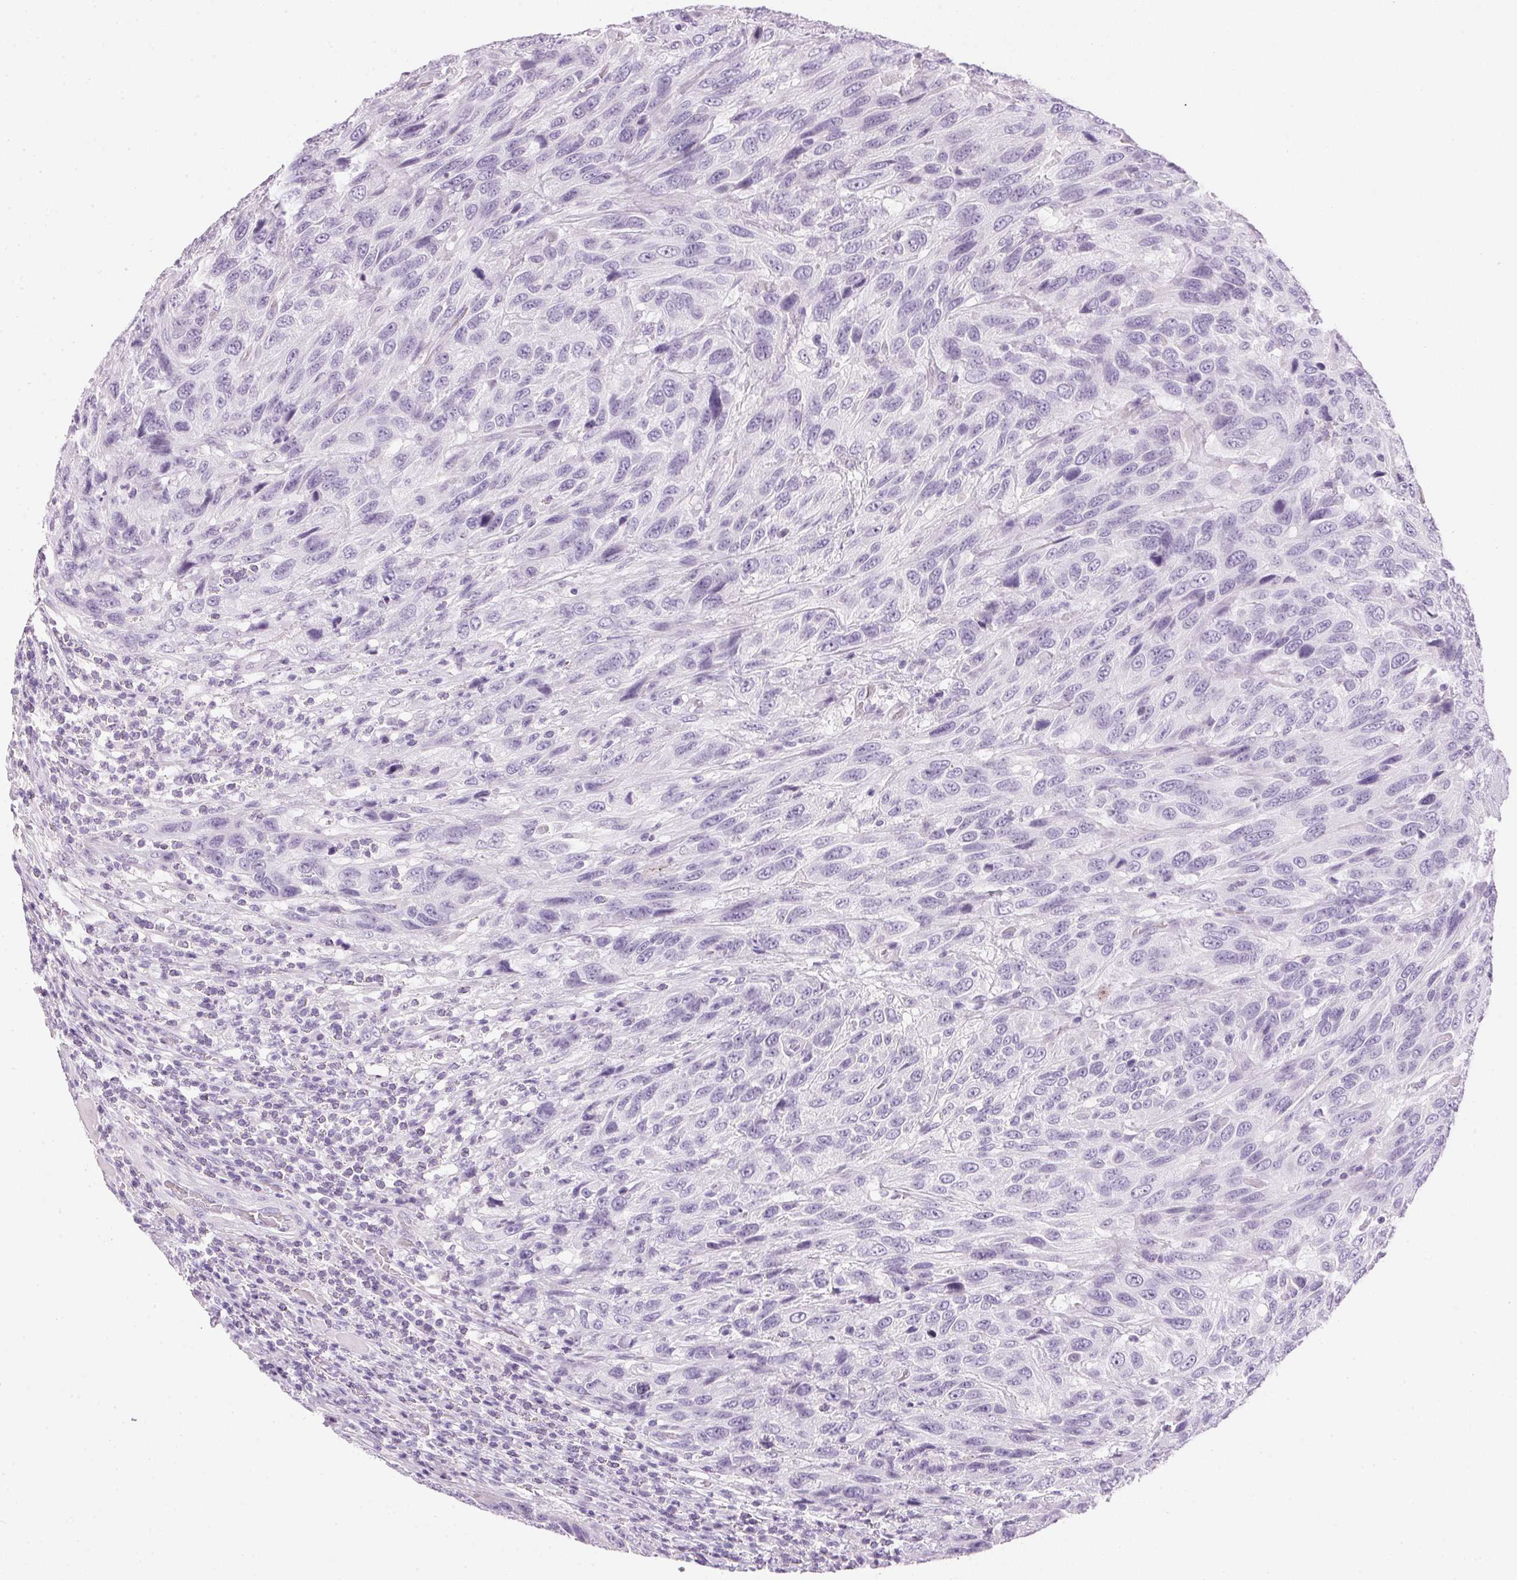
{"staining": {"intensity": "negative", "quantity": "none", "location": "none"}, "tissue": "urothelial cancer", "cell_type": "Tumor cells", "image_type": "cancer", "snomed": [{"axis": "morphology", "description": "Urothelial carcinoma, High grade"}, {"axis": "topography", "description": "Urinary bladder"}], "caption": "Immunohistochemistry (IHC) image of neoplastic tissue: urothelial cancer stained with DAB (3,3'-diaminobenzidine) displays no significant protein expression in tumor cells.", "gene": "IGFBP1", "patient": {"sex": "female", "age": 70}}